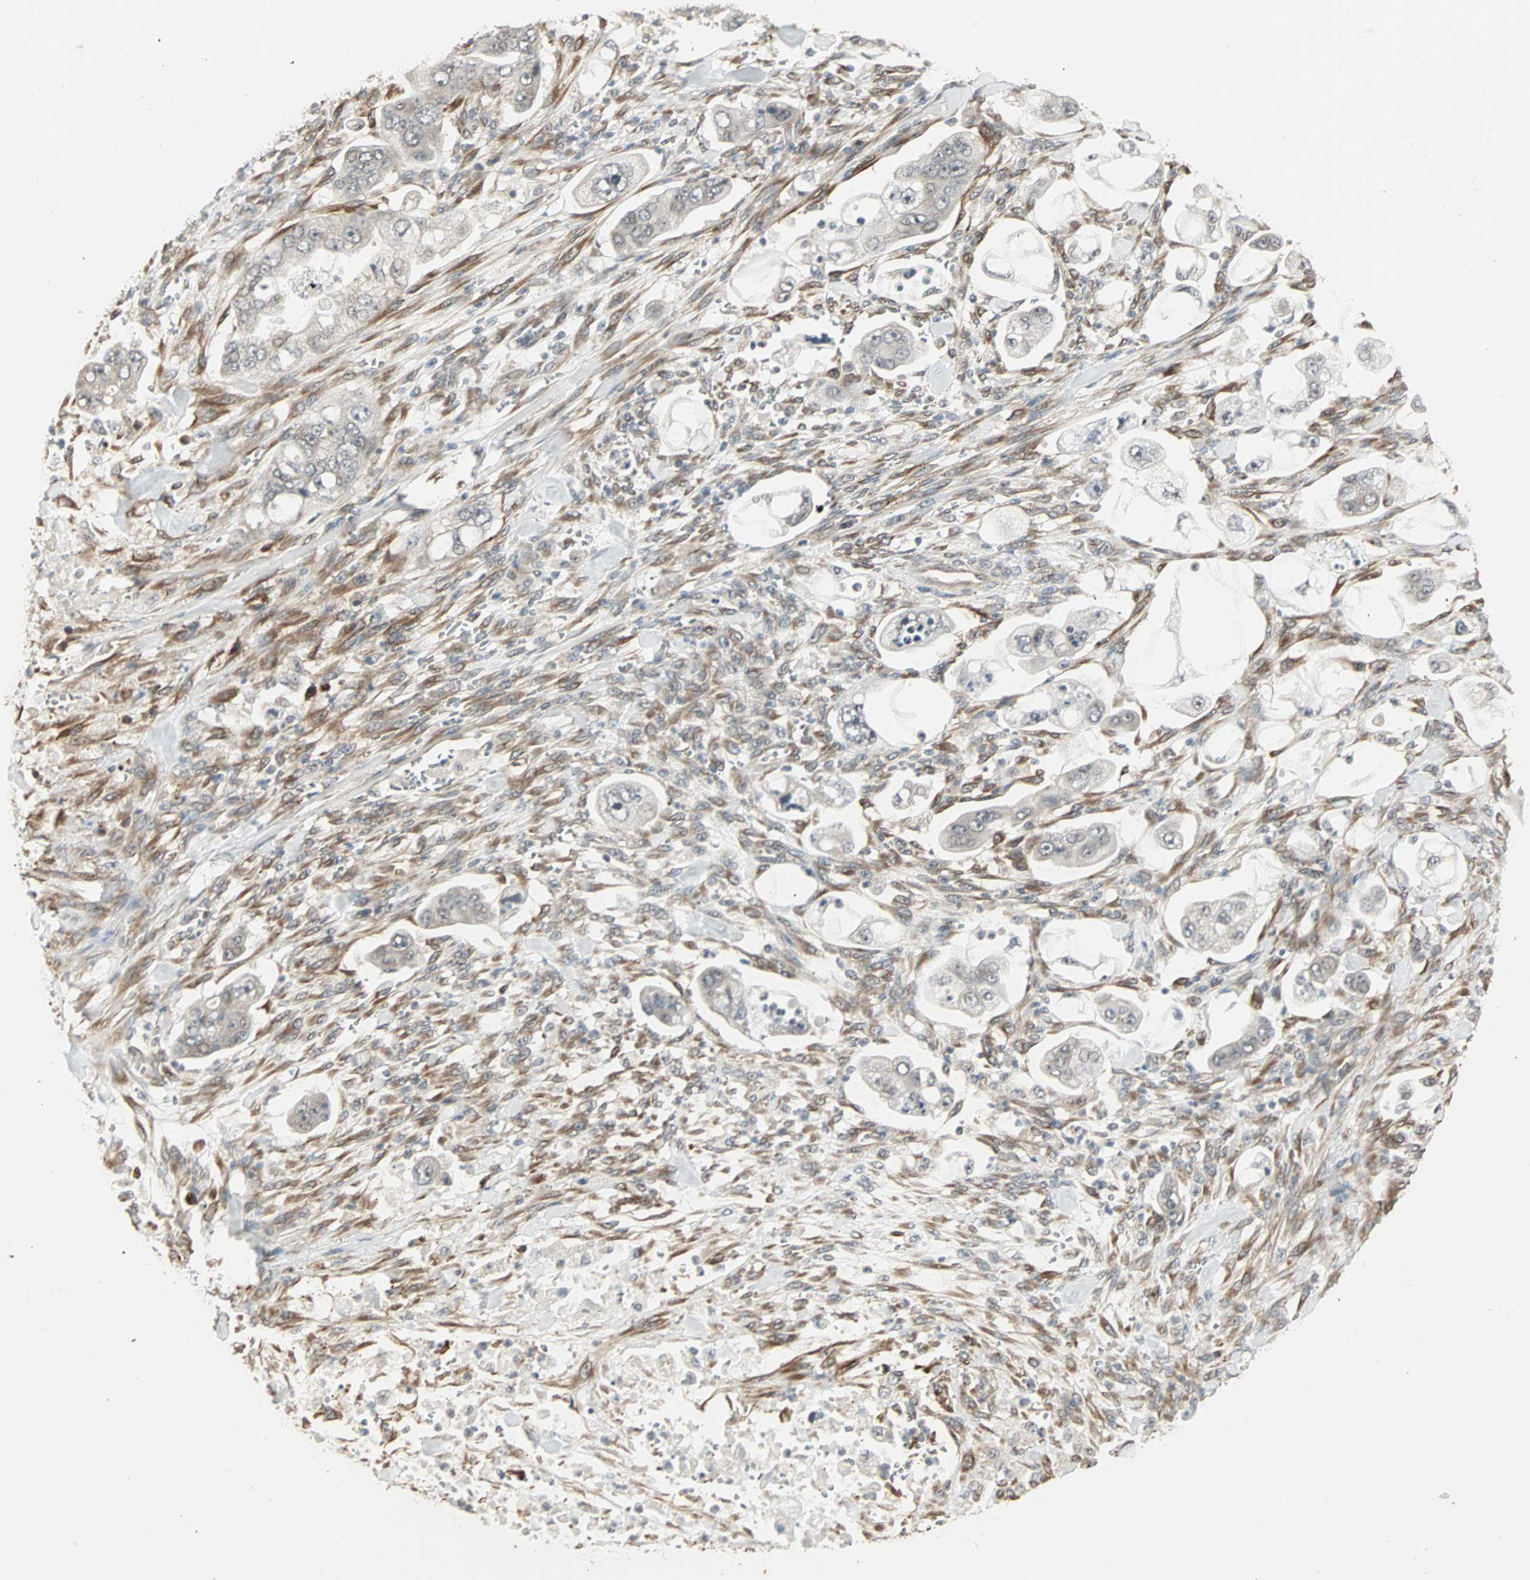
{"staining": {"intensity": "negative", "quantity": "none", "location": "none"}, "tissue": "stomach cancer", "cell_type": "Tumor cells", "image_type": "cancer", "snomed": [{"axis": "morphology", "description": "Adenocarcinoma, NOS"}, {"axis": "topography", "description": "Stomach"}], "caption": "Tumor cells are negative for brown protein staining in stomach adenocarcinoma.", "gene": "TRPV4", "patient": {"sex": "male", "age": 62}}